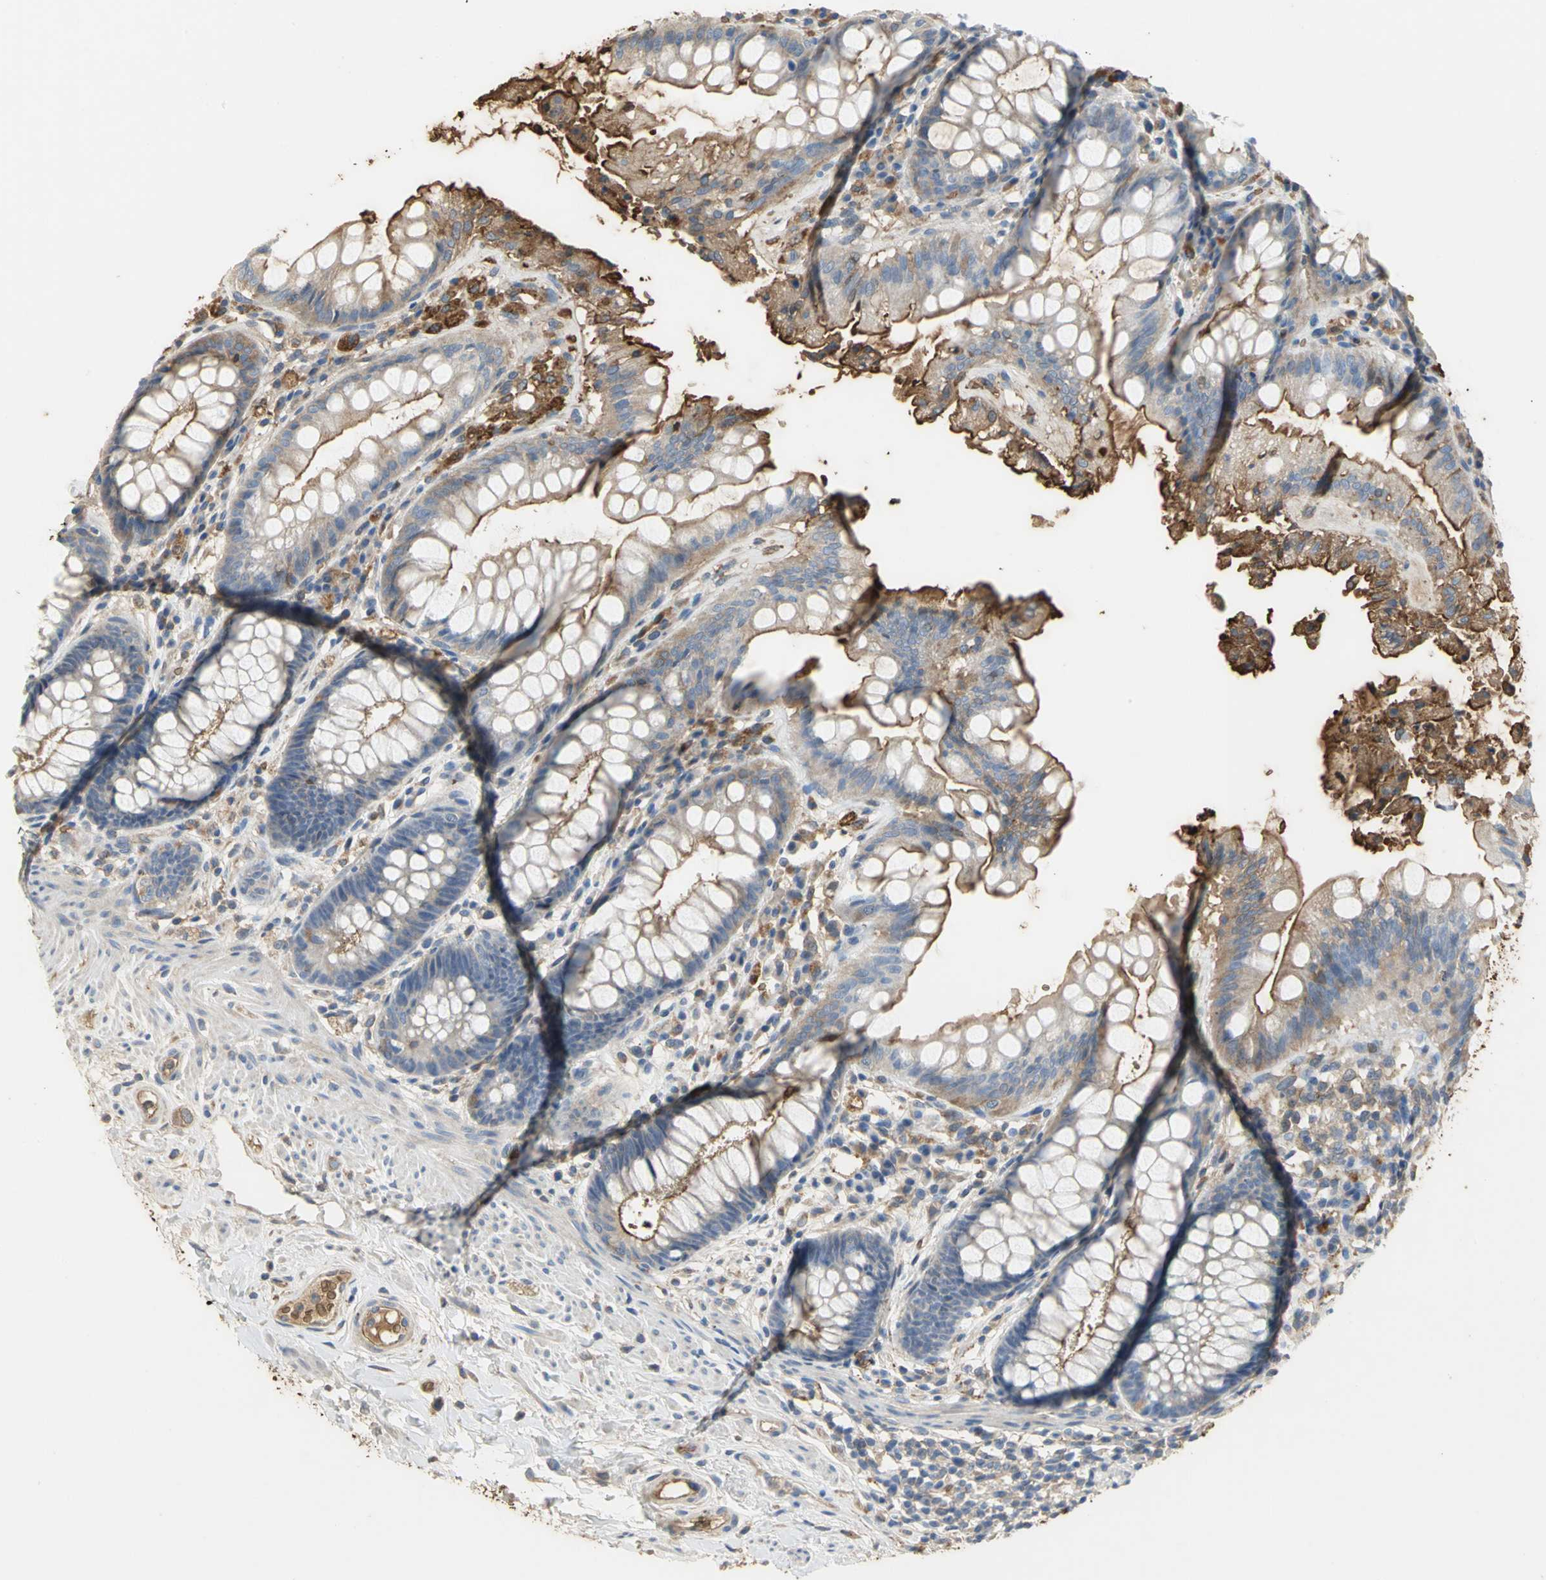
{"staining": {"intensity": "moderate", "quantity": "<25%", "location": "cytoplasmic/membranous"}, "tissue": "rectum", "cell_type": "Glandular cells", "image_type": "normal", "snomed": [{"axis": "morphology", "description": "Normal tissue, NOS"}, {"axis": "topography", "description": "Rectum"}], "caption": "IHC staining of benign rectum, which exhibits low levels of moderate cytoplasmic/membranous expression in about <25% of glandular cells indicating moderate cytoplasmic/membranous protein staining. The staining was performed using DAB (brown) for protein detection and nuclei were counterstained in hematoxylin (blue).", "gene": "TREM1", "patient": {"sex": "female", "age": 46}}